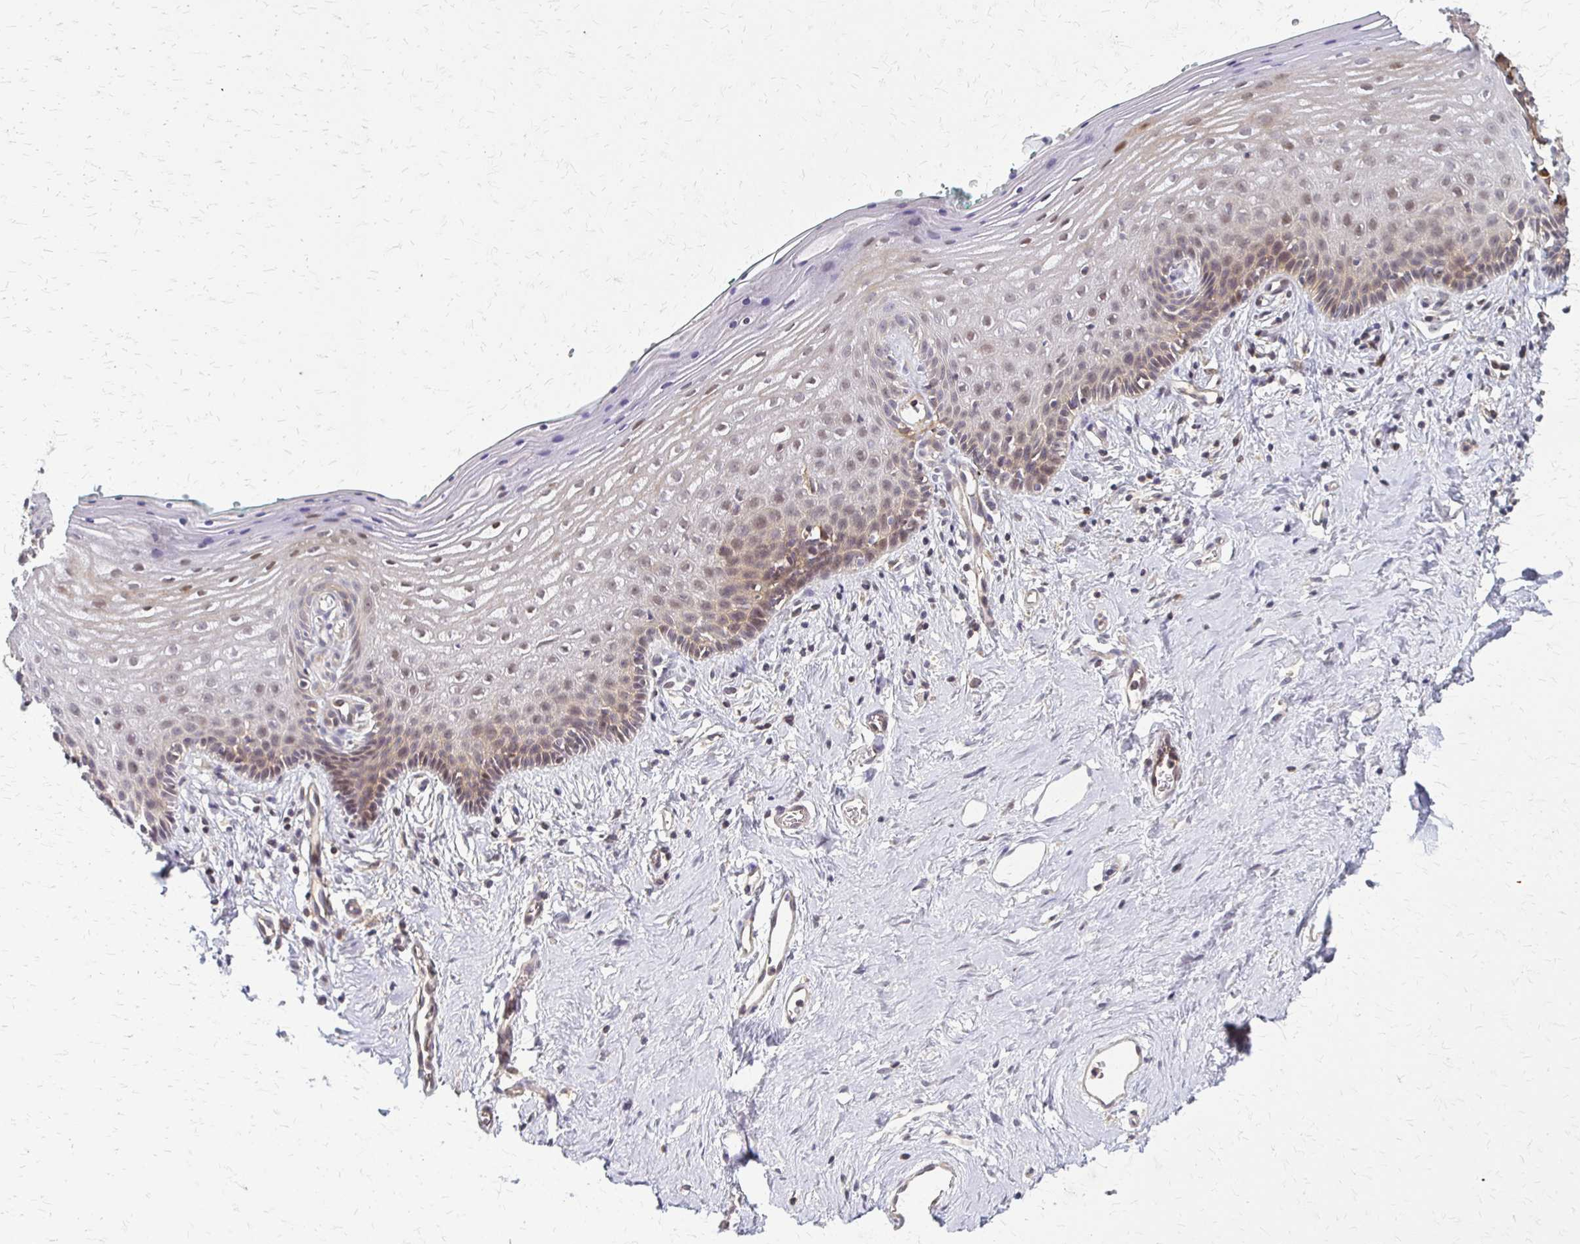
{"staining": {"intensity": "weak", "quantity": "25%-75%", "location": "cytoplasmic/membranous,nuclear"}, "tissue": "vagina", "cell_type": "Squamous epithelial cells", "image_type": "normal", "snomed": [{"axis": "morphology", "description": "Normal tissue, NOS"}, {"axis": "topography", "description": "Vagina"}], "caption": "An immunohistochemistry photomicrograph of unremarkable tissue is shown. Protein staining in brown labels weak cytoplasmic/membranous,nuclear positivity in vagina within squamous epithelial cells. The staining was performed using DAB (3,3'-diaminobenzidine), with brown indicating positive protein expression. Nuclei are stained blue with hematoxylin.", "gene": "SLC9A9", "patient": {"sex": "female", "age": 42}}